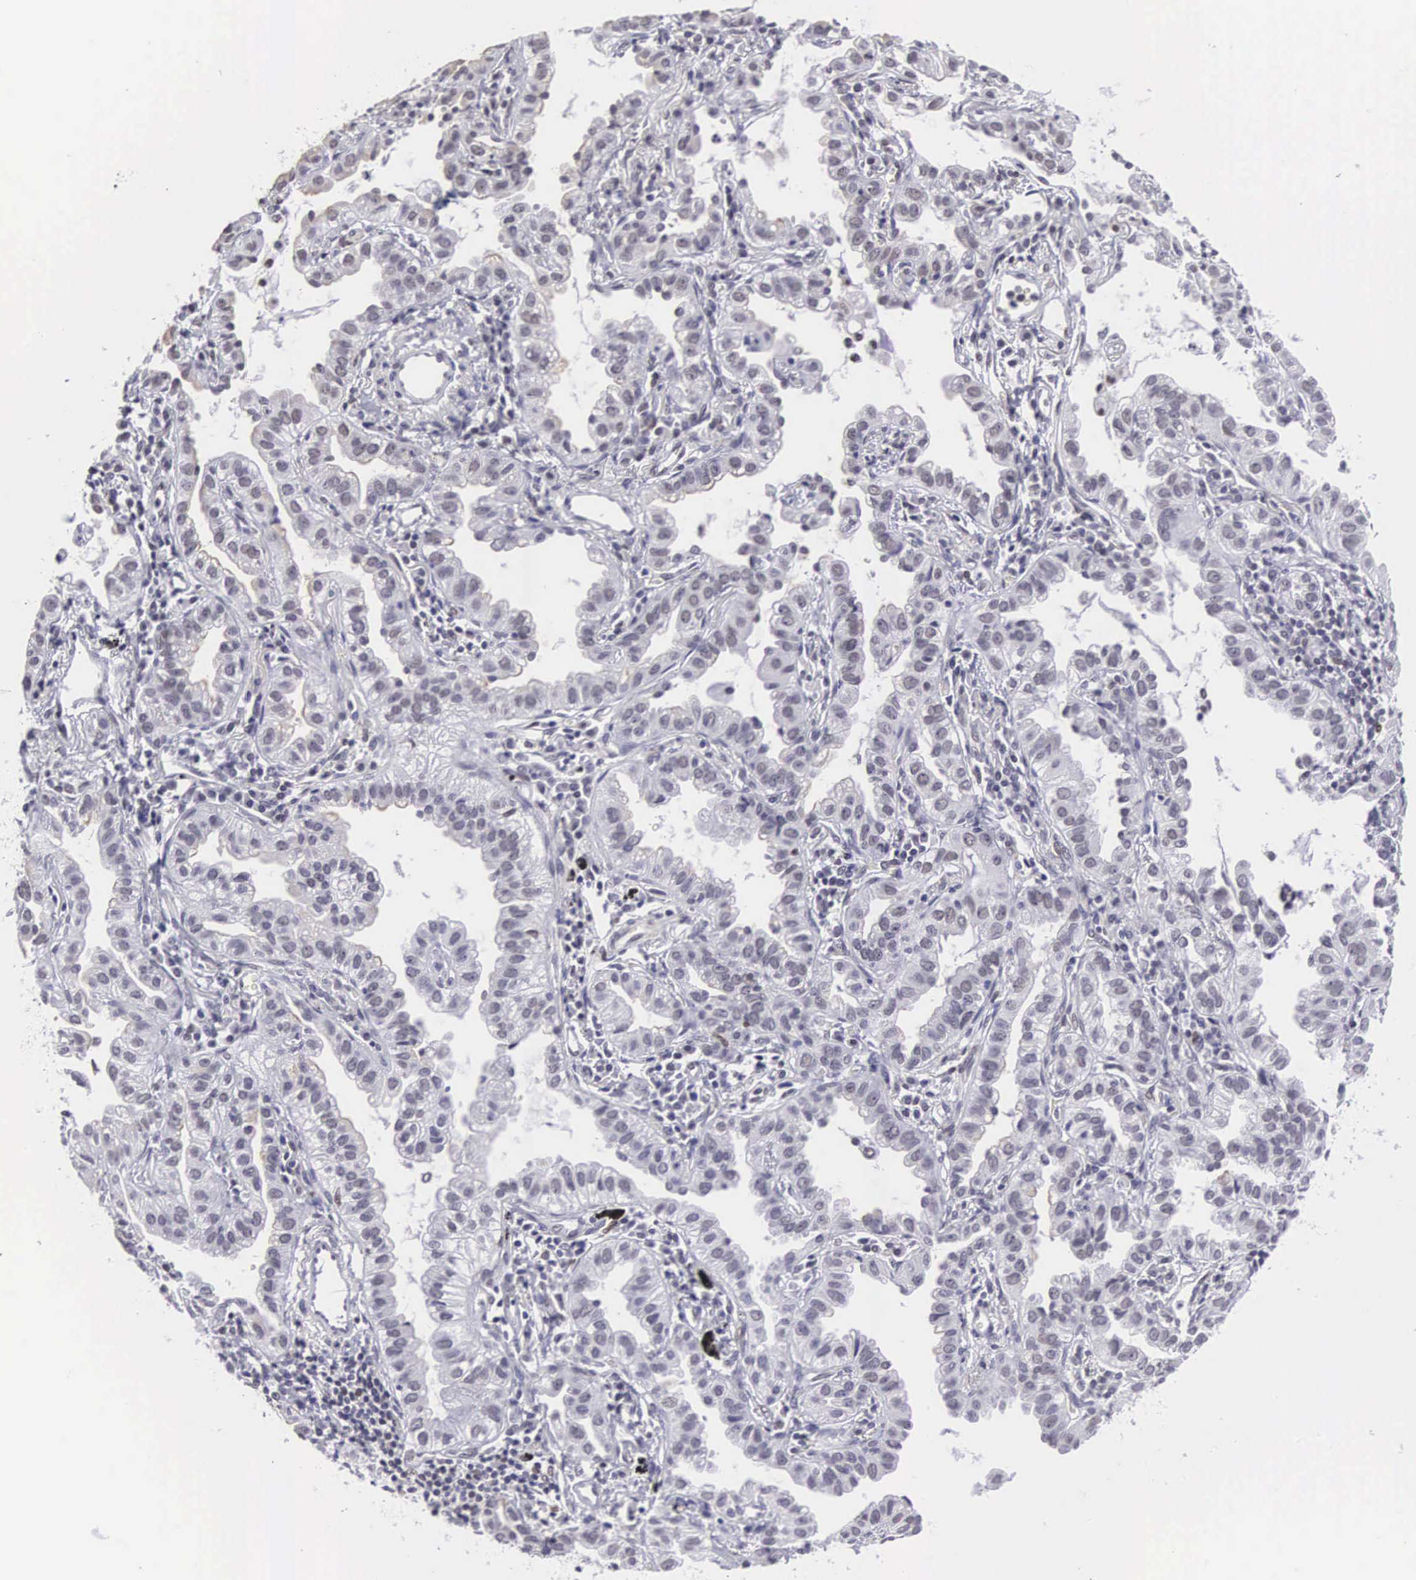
{"staining": {"intensity": "negative", "quantity": "none", "location": "none"}, "tissue": "lung cancer", "cell_type": "Tumor cells", "image_type": "cancer", "snomed": [{"axis": "morphology", "description": "Adenocarcinoma, NOS"}, {"axis": "topography", "description": "Lung"}], "caption": "Photomicrograph shows no protein positivity in tumor cells of lung adenocarcinoma tissue.", "gene": "ETV6", "patient": {"sex": "female", "age": 50}}